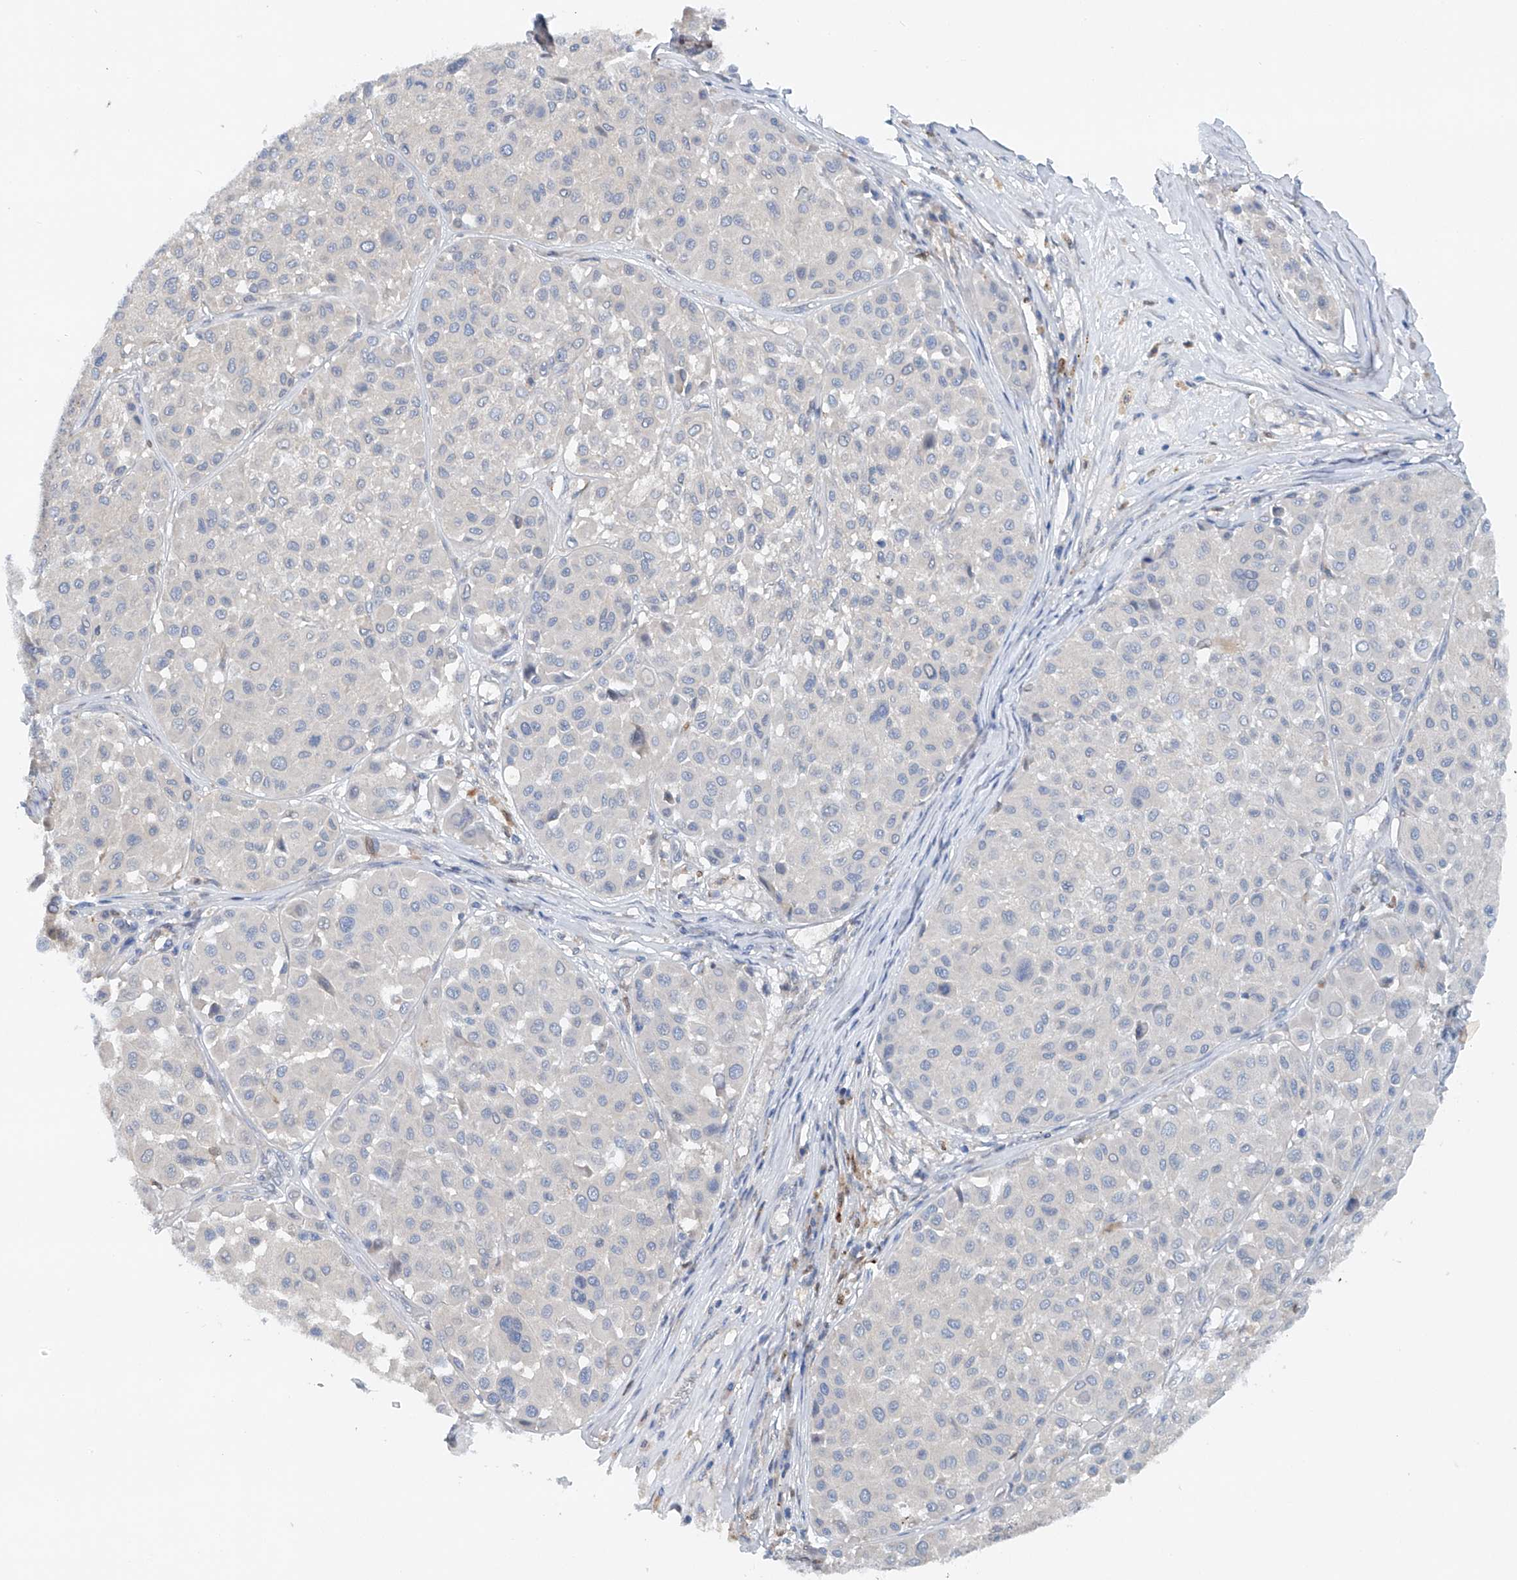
{"staining": {"intensity": "negative", "quantity": "none", "location": "none"}, "tissue": "melanoma", "cell_type": "Tumor cells", "image_type": "cancer", "snomed": [{"axis": "morphology", "description": "Malignant melanoma, Metastatic site"}, {"axis": "topography", "description": "Soft tissue"}], "caption": "Immunohistochemistry photomicrograph of melanoma stained for a protein (brown), which exhibits no expression in tumor cells. (Immunohistochemistry (ihc), brightfield microscopy, high magnification).", "gene": "CEP85L", "patient": {"sex": "male", "age": 41}}